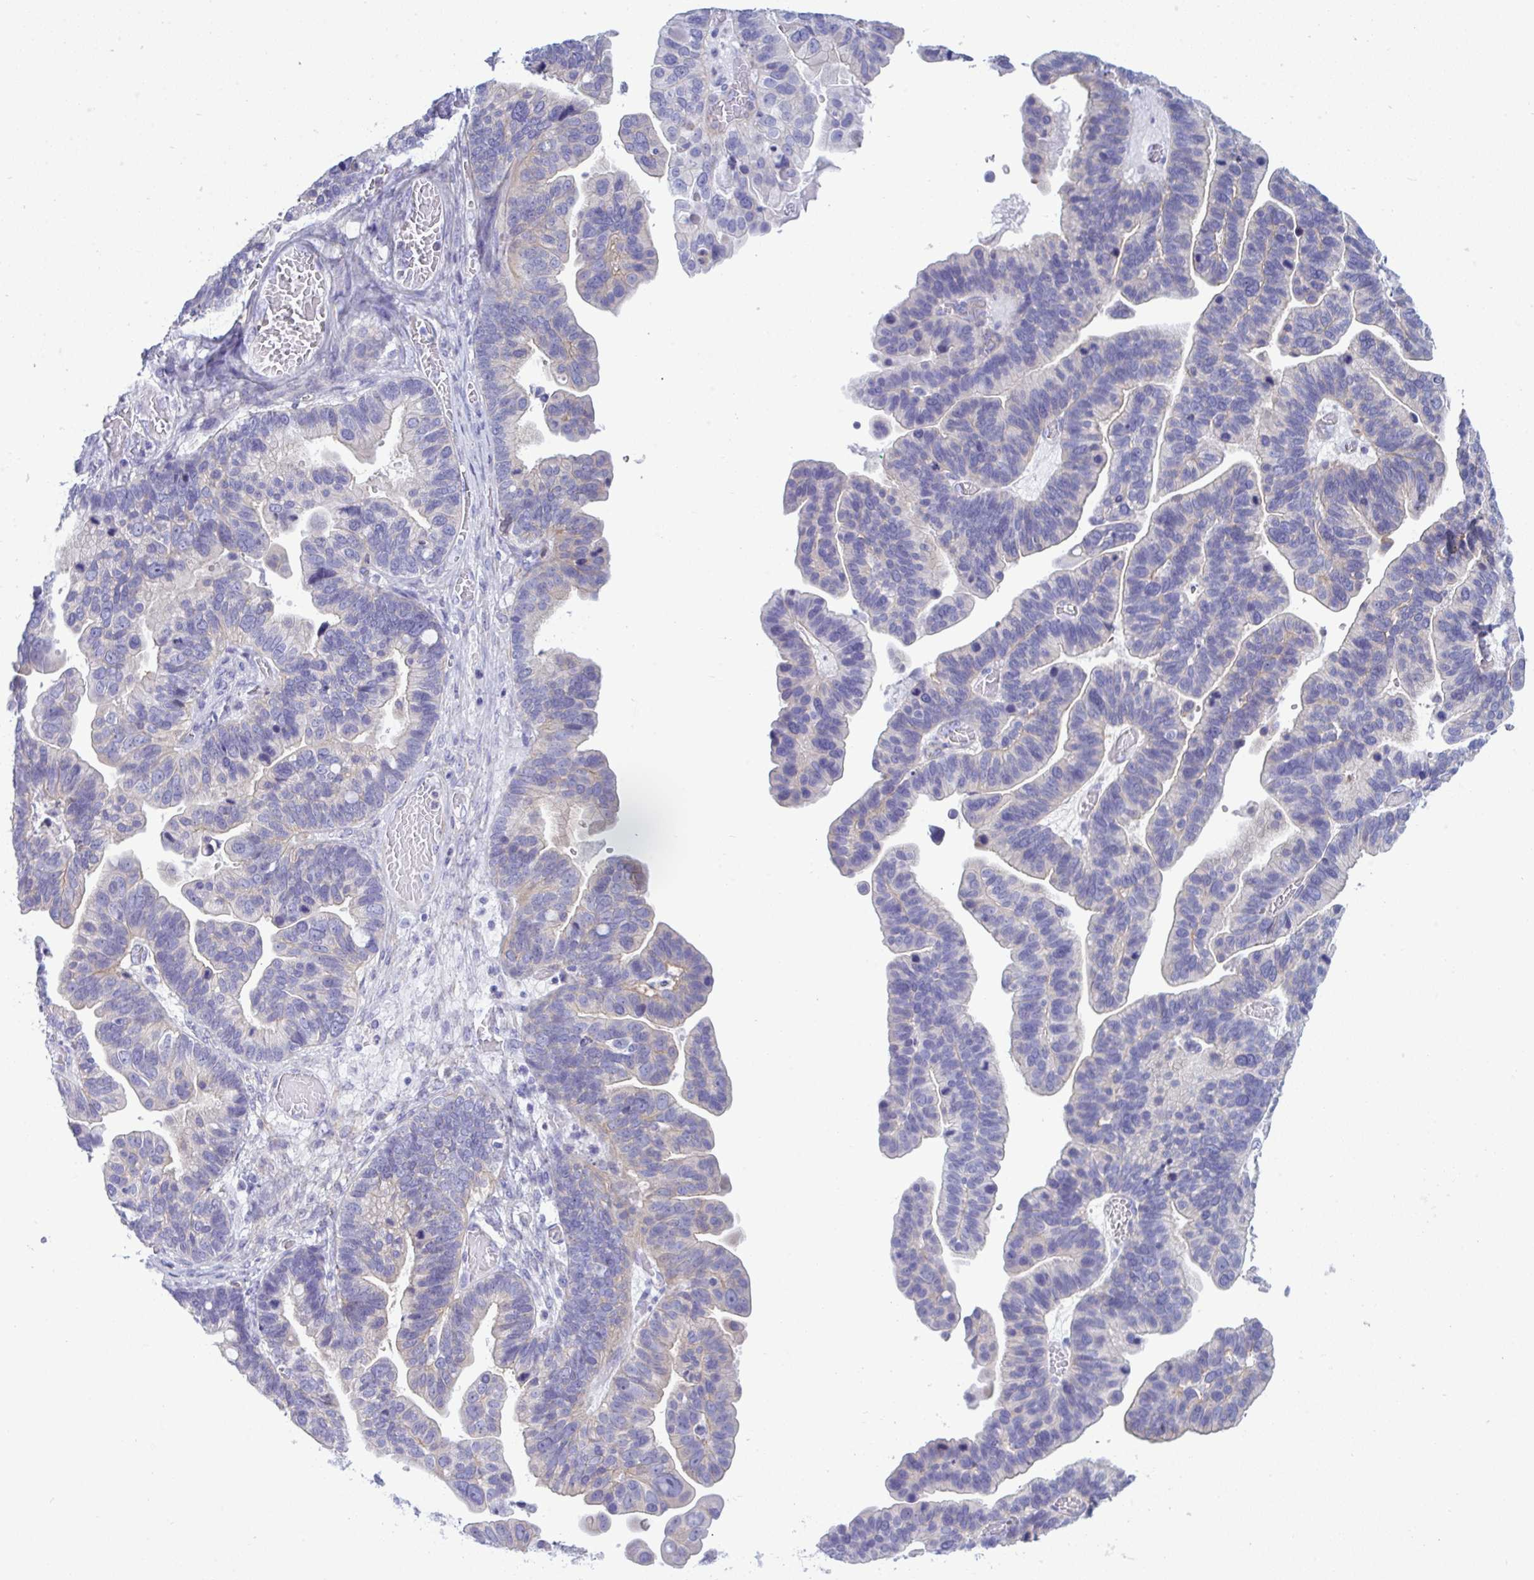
{"staining": {"intensity": "negative", "quantity": "none", "location": "none"}, "tissue": "ovarian cancer", "cell_type": "Tumor cells", "image_type": "cancer", "snomed": [{"axis": "morphology", "description": "Cystadenocarcinoma, serous, NOS"}, {"axis": "topography", "description": "Ovary"}], "caption": "Immunohistochemical staining of human ovarian serous cystadenocarcinoma demonstrates no significant expression in tumor cells.", "gene": "MYH10", "patient": {"sex": "female", "age": 56}}